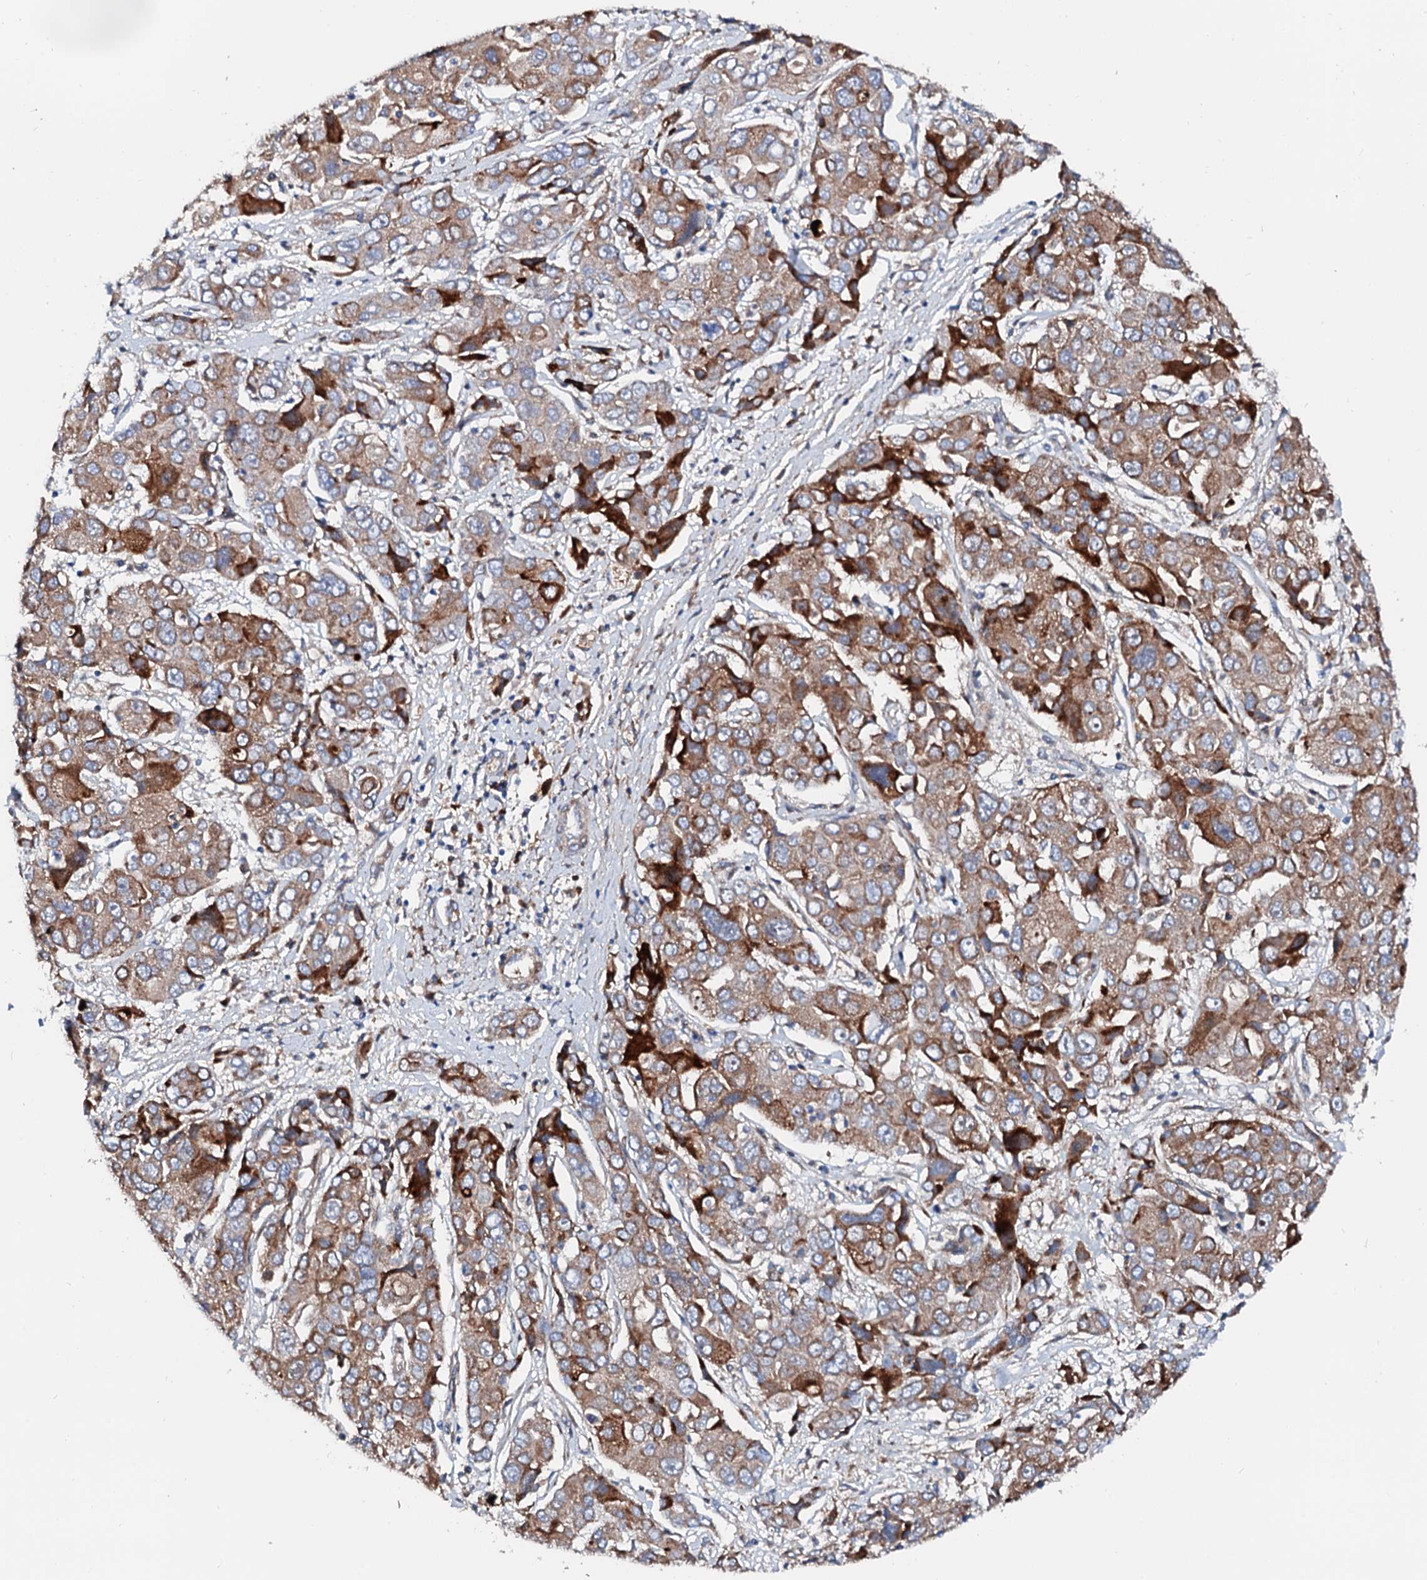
{"staining": {"intensity": "moderate", "quantity": ">75%", "location": "cytoplasmic/membranous"}, "tissue": "liver cancer", "cell_type": "Tumor cells", "image_type": "cancer", "snomed": [{"axis": "morphology", "description": "Cholangiocarcinoma"}, {"axis": "topography", "description": "Liver"}], "caption": "A high-resolution histopathology image shows IHC staining of liver cancer (cholangiocarcinoma), which shows moderate cytoplasmic/membranous expression in about >75% of tumor cells.", "gene": "SLC10A7", "patient": {"sex": "male", "age": 67}}